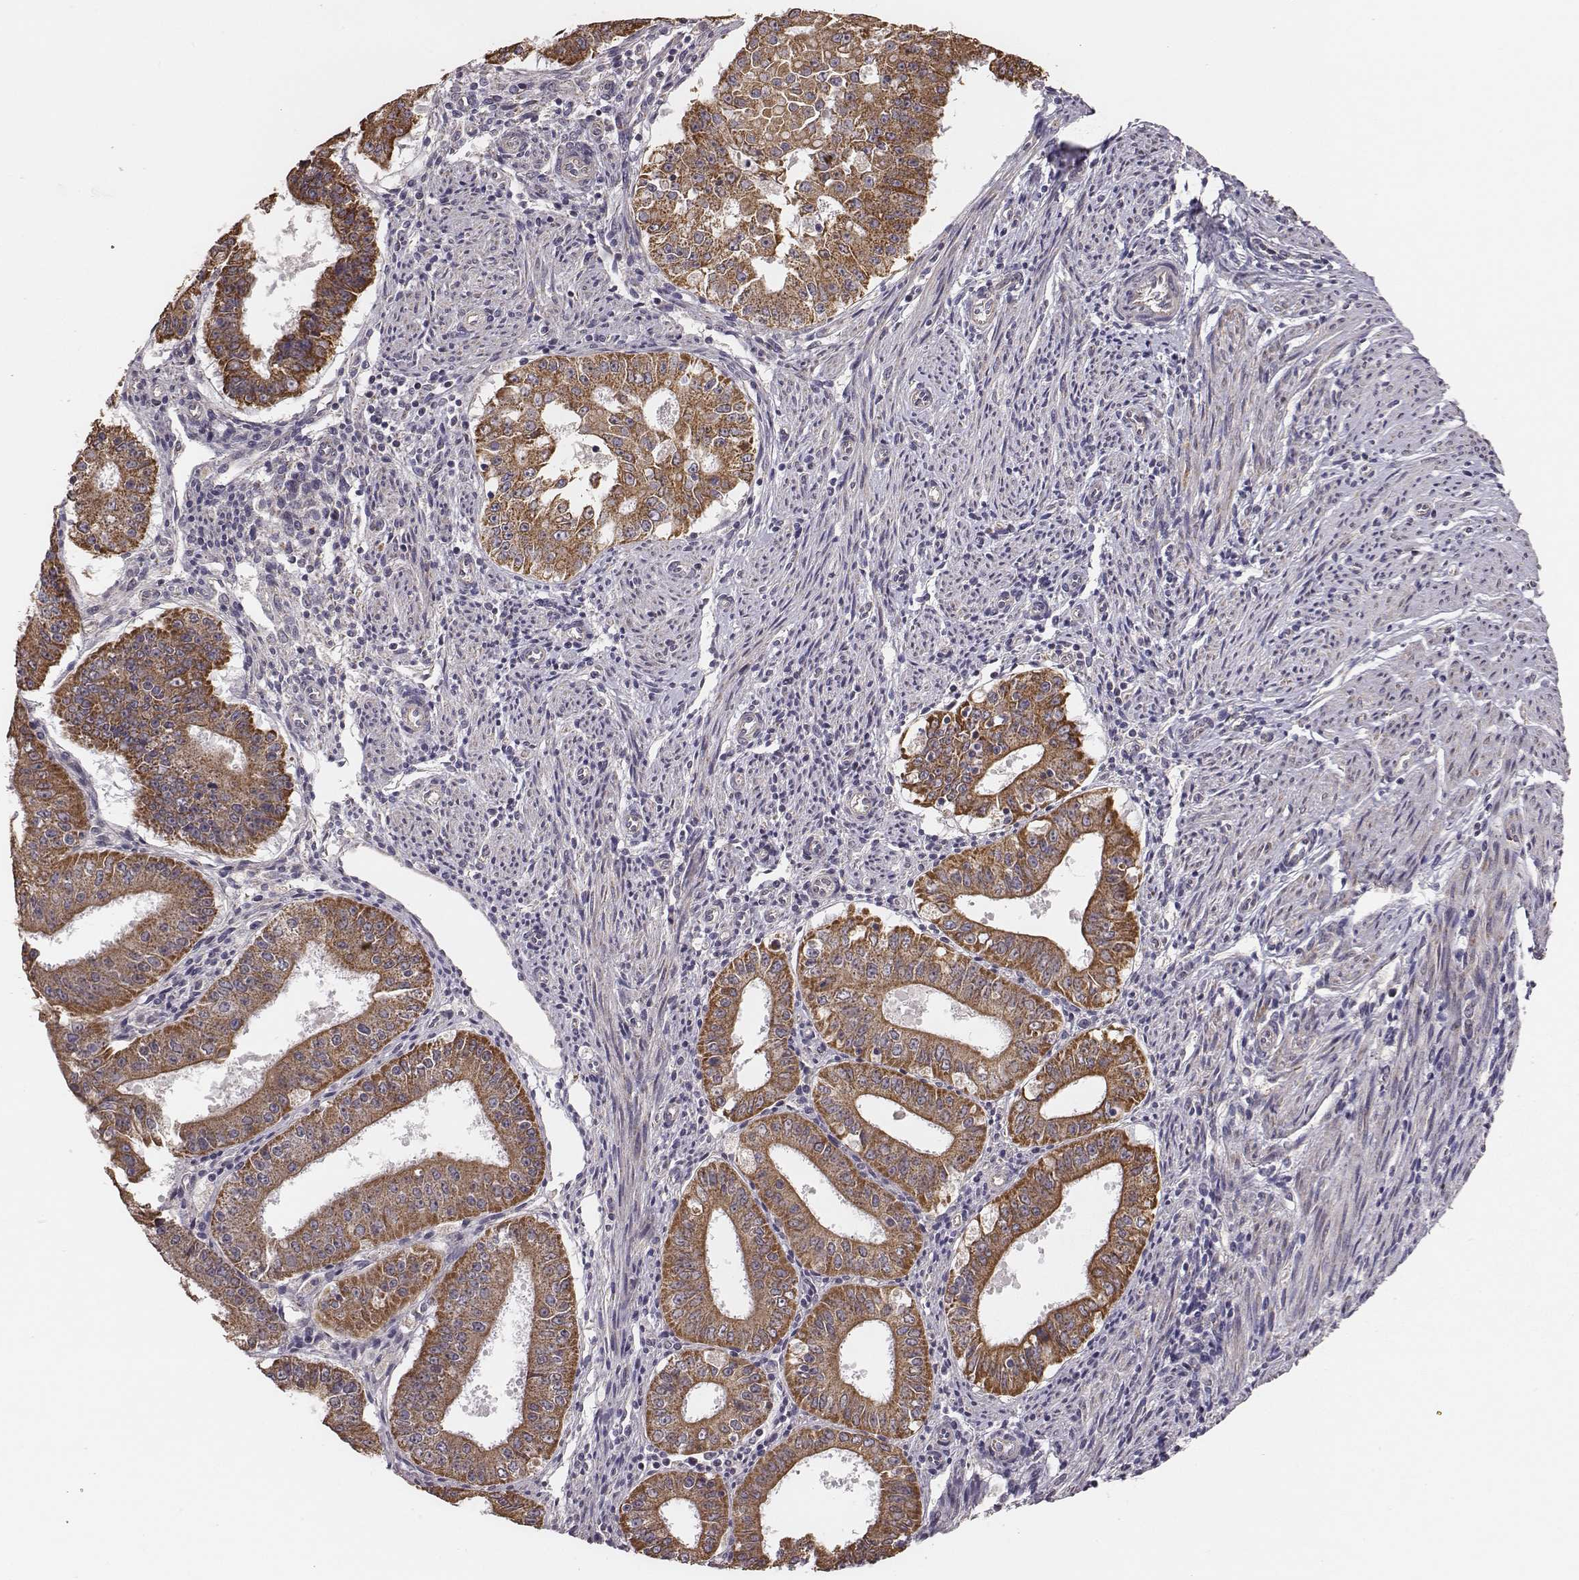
{"staining": {"intensity": "moderate", "quantity": ">75%", "location": "cytoplasmic/membranous"}, "tissue": "ovarian cancer", "cell_type": "Tumor cells", "image_type": "cancer", "snomed": [{"axis": "morphology", "description": "Carcinoma, endometroid"}, {"axis": "topography", "description": "Ovary"}], "caption": "Ovarian cancer tissue demonstrates moderate cytoplasmic/membranous positivity in approximately >75% of tumor cells", "gene": "HAVCR1", "patient": {"sex": "female", "age": 42}}